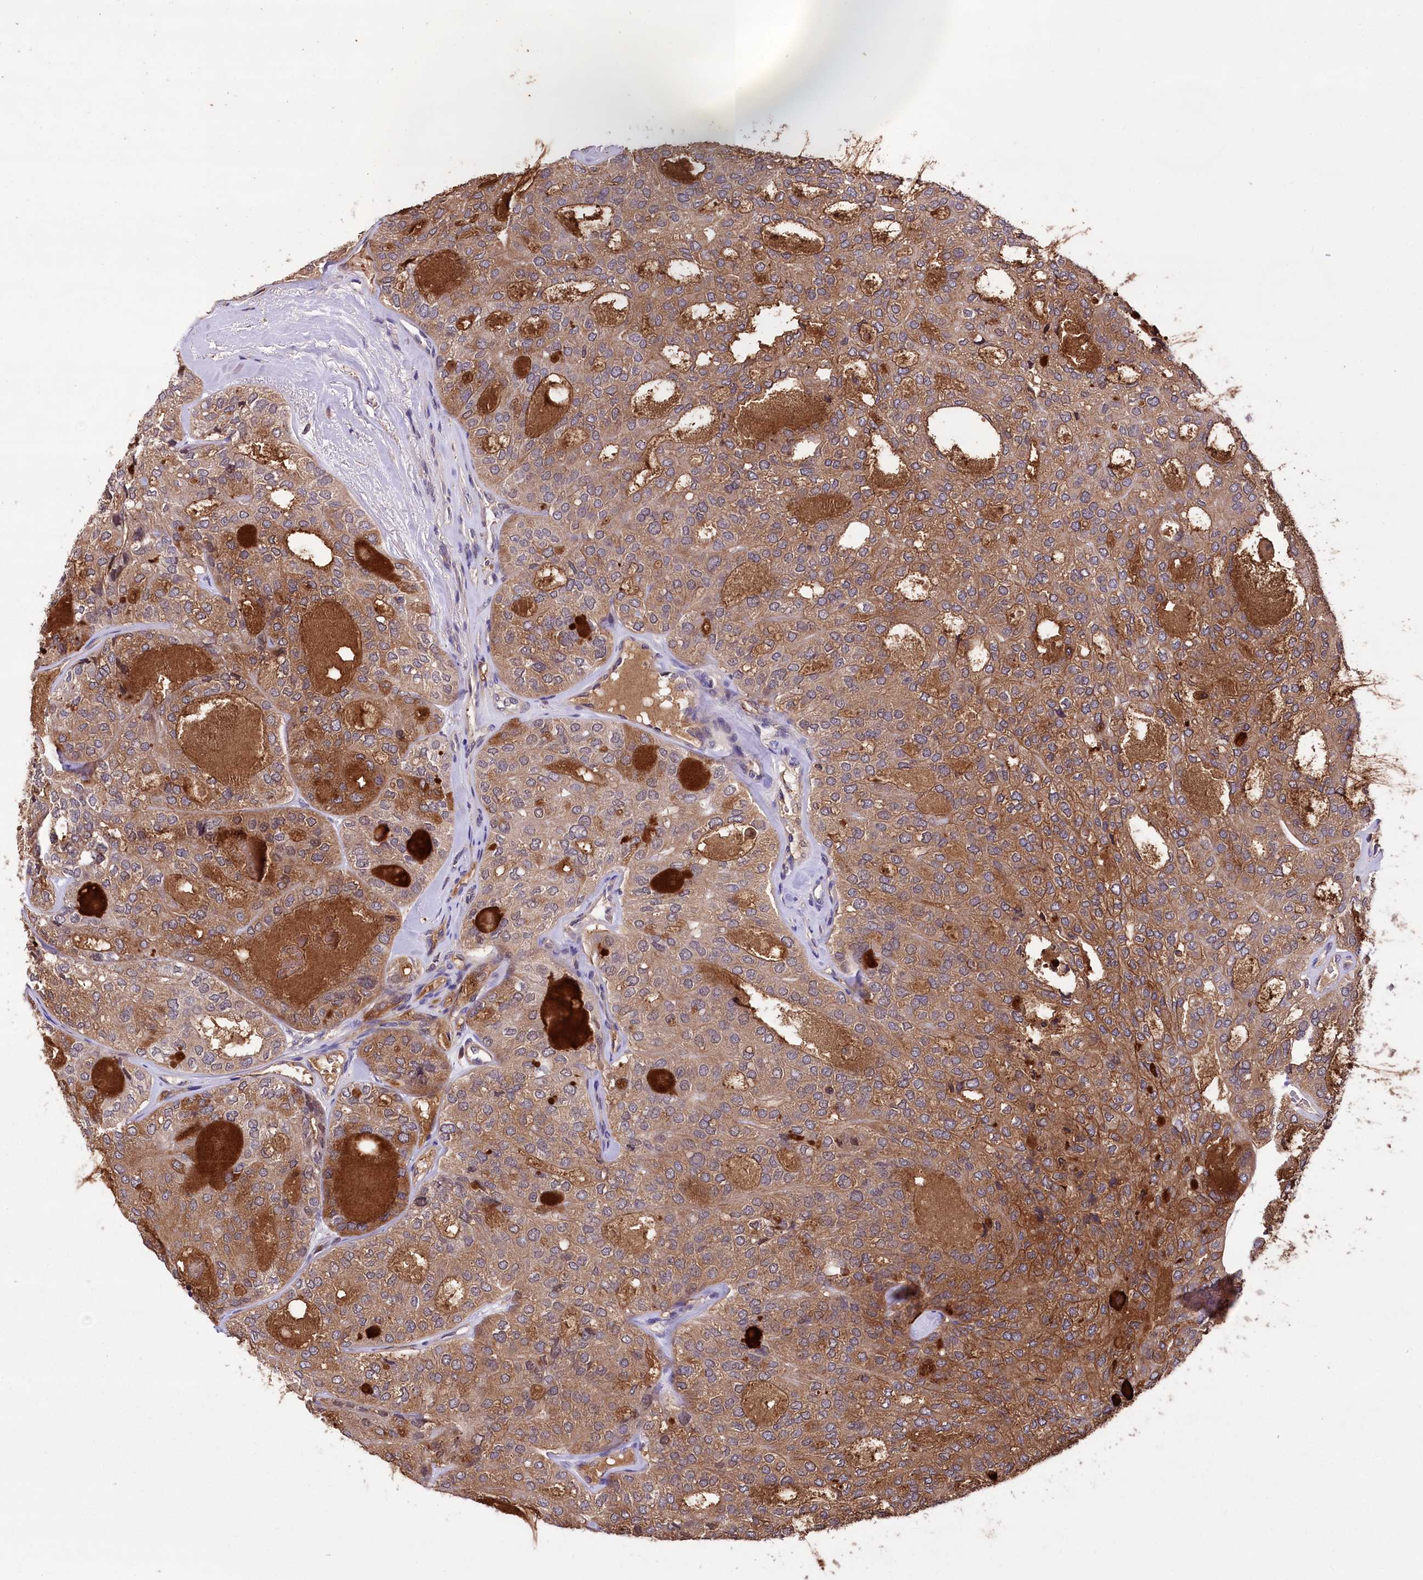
{"staining": {"intensity": "moderate", "quantity": ">75%", "location": "cytoplasmic/membranous"}, "tissue": "thyroid cancer", "cell_type": "Tumor cells", "image_type": "cancer", "snomed": [{"axis": "morphology", "description": "Follicular adenoma carcinoma, NOS"}, {"axis": "topography", "description": "Thyroid gland"}], "caption": "An immunohistochemistry image of tumor tissue is shown. Protein staining in brown labels moderate cytoplasmic/membranous positivity in thyroid follicular adenoma carcinoma within tumor cells.", "gene": "DPP3", "patient": {"sex": "male", "age": 75}}